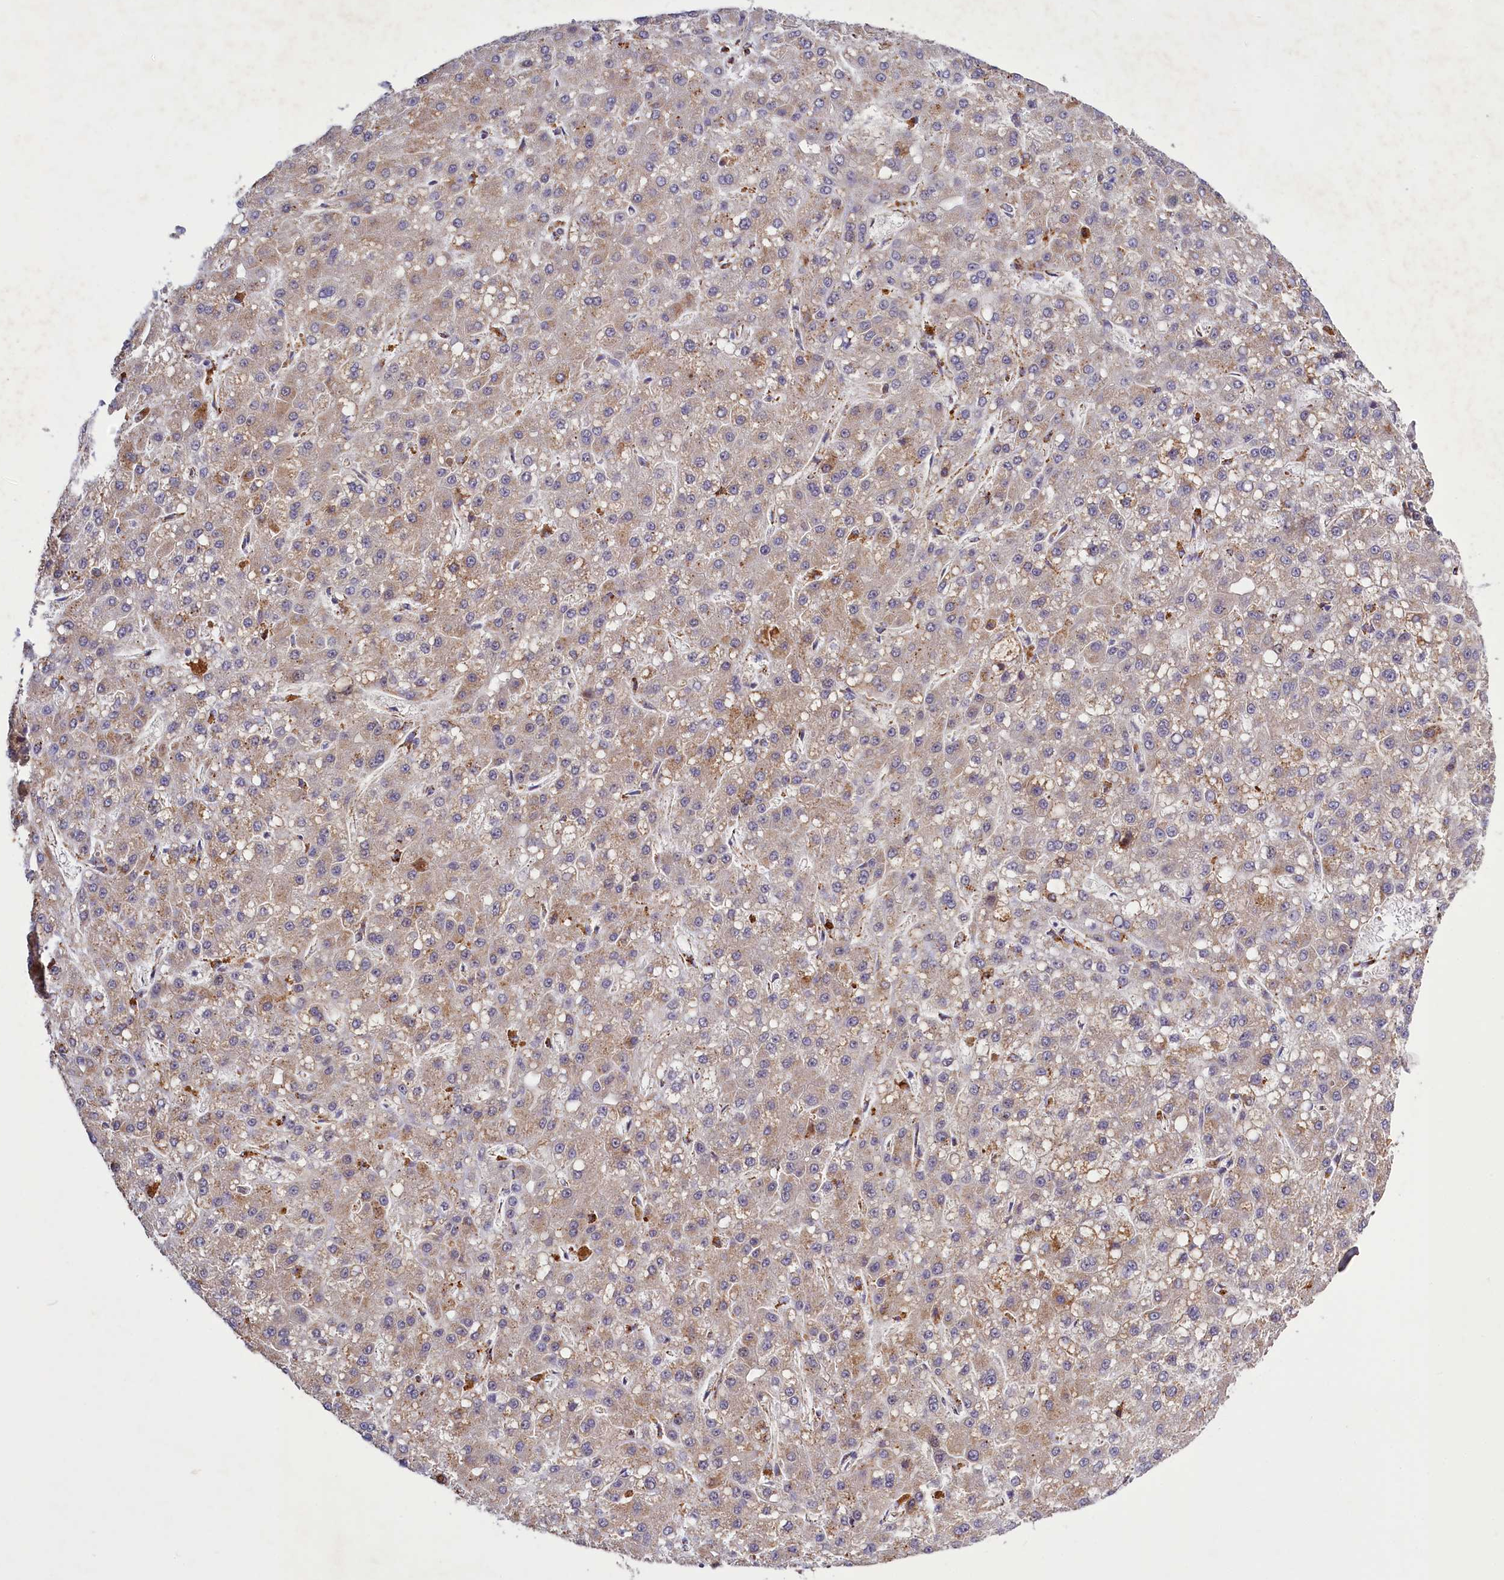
{"staining": {"intensity": "weak", "quantity": ">75%", "location": "cytoplasmic/membranous"}, "tissue": "liver cancer", "cell_type": "Tumor cells", "image_type": "cancer", "snomed": [{"axis": "morphology", "description": "Carcinoma, Hepatocellular, NOS"}, {"axis": "topography", "description": "Liver"}], "caption": "IHC image of liver hepatocellular carcinoma stained for a protein (brown), which displays low levels of weak cytoplasmic/membranous staining in approximately >75% of tumor cells.", "gene": "DYNC2H1", "patient": {"sex": "male", "age": 67}}